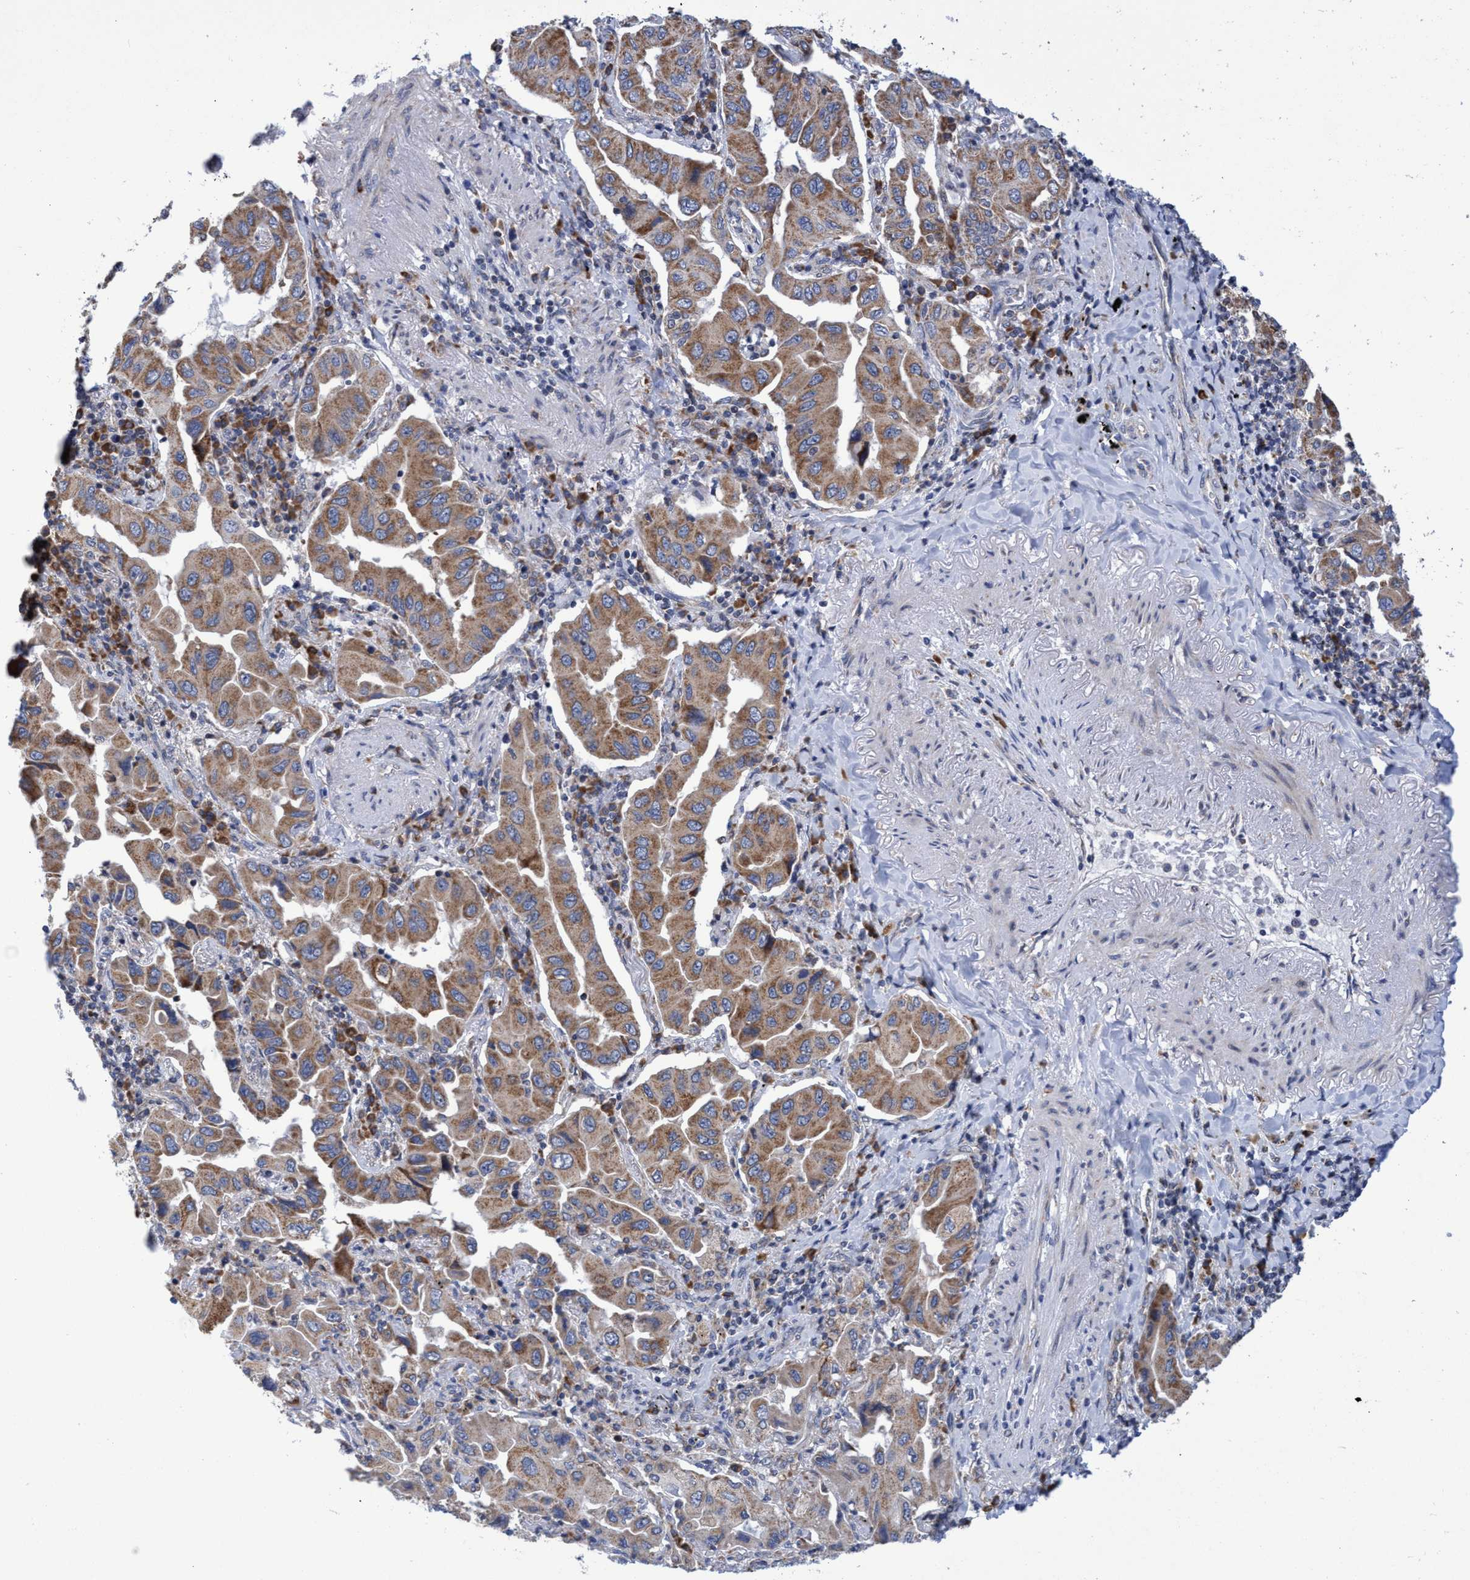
{"staining": {"intensity": "moderate", "quantity": ">75%", "location": "cytoplasmic/membranous"}, "tissue": "lung cancer", "cell_type": "Tumor cells", "image_type": "cancer", "snomed": [{"axis": "morphology", "description": "Adenocarcinoma, NOS"}, {"axis": "topography", "description": "Lung"}], "caption": "IHC (DAB) staining of lung cancer (adenocarcinoma) displays moderate cytoplasmic/membranous protein positivity in about >75% of tumor cells.", "gene": "NAT16", "patient": {"sex": "female", "age": 65}}